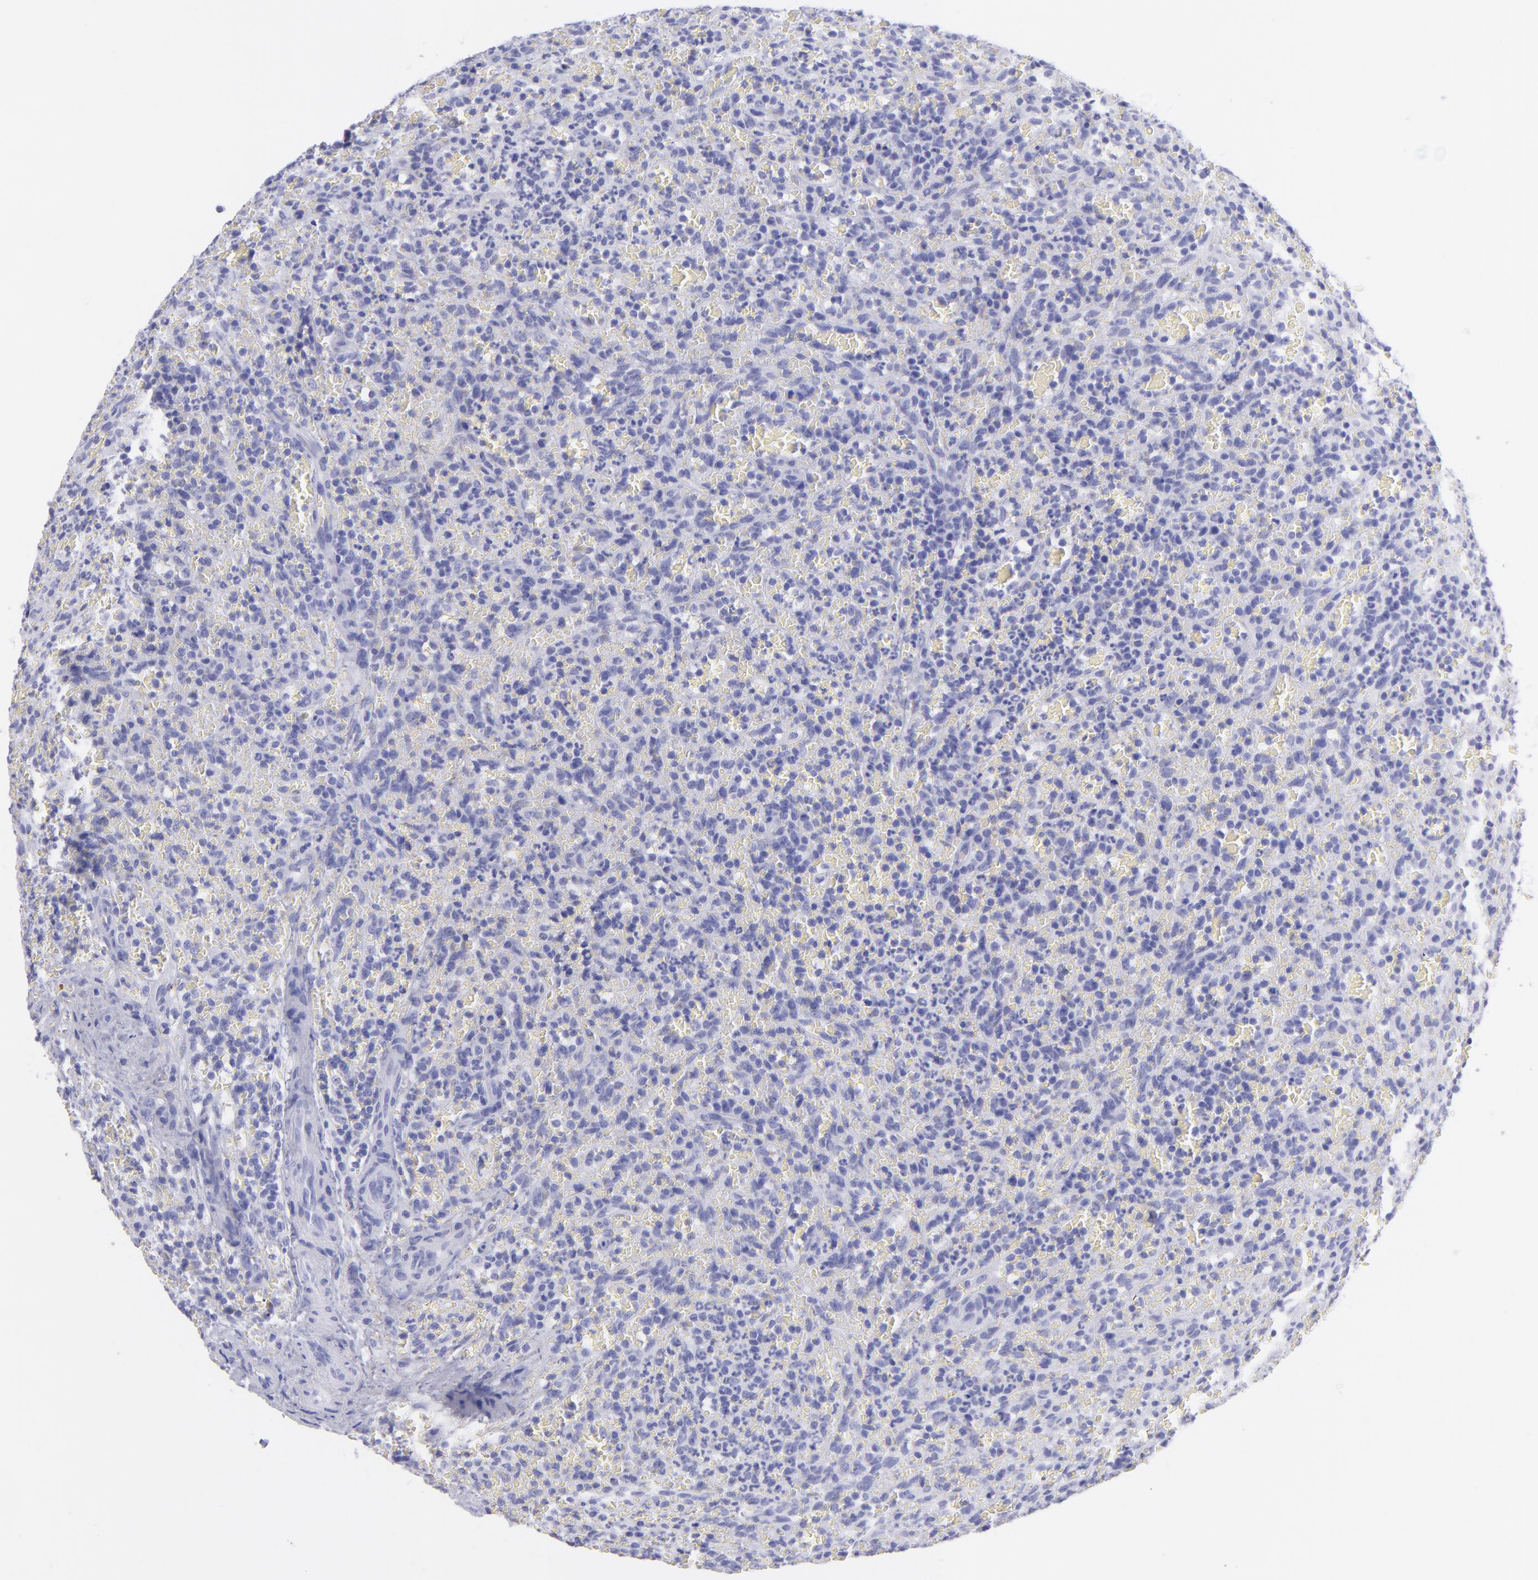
{"staining": {"intensity": "negative", "quantity": "none", "location": "none"}, "tissue": "lymphoma", "cell_type": "Tumor cells", "image_type": "cancer", "snomed": [{"axis": "morphology", "description": "Malignant lymphoma, non-Hodgkin's type, Low grade"}, {"axis": "topography", "description": "Spleen"}], "caption": "A histopathology image of human low-grade malignant lymphoma, non-Hodgkin's type is negative for staining in tumor cells.", "gene": "PIP", "patient": {"sex": "female", "age": 64}}